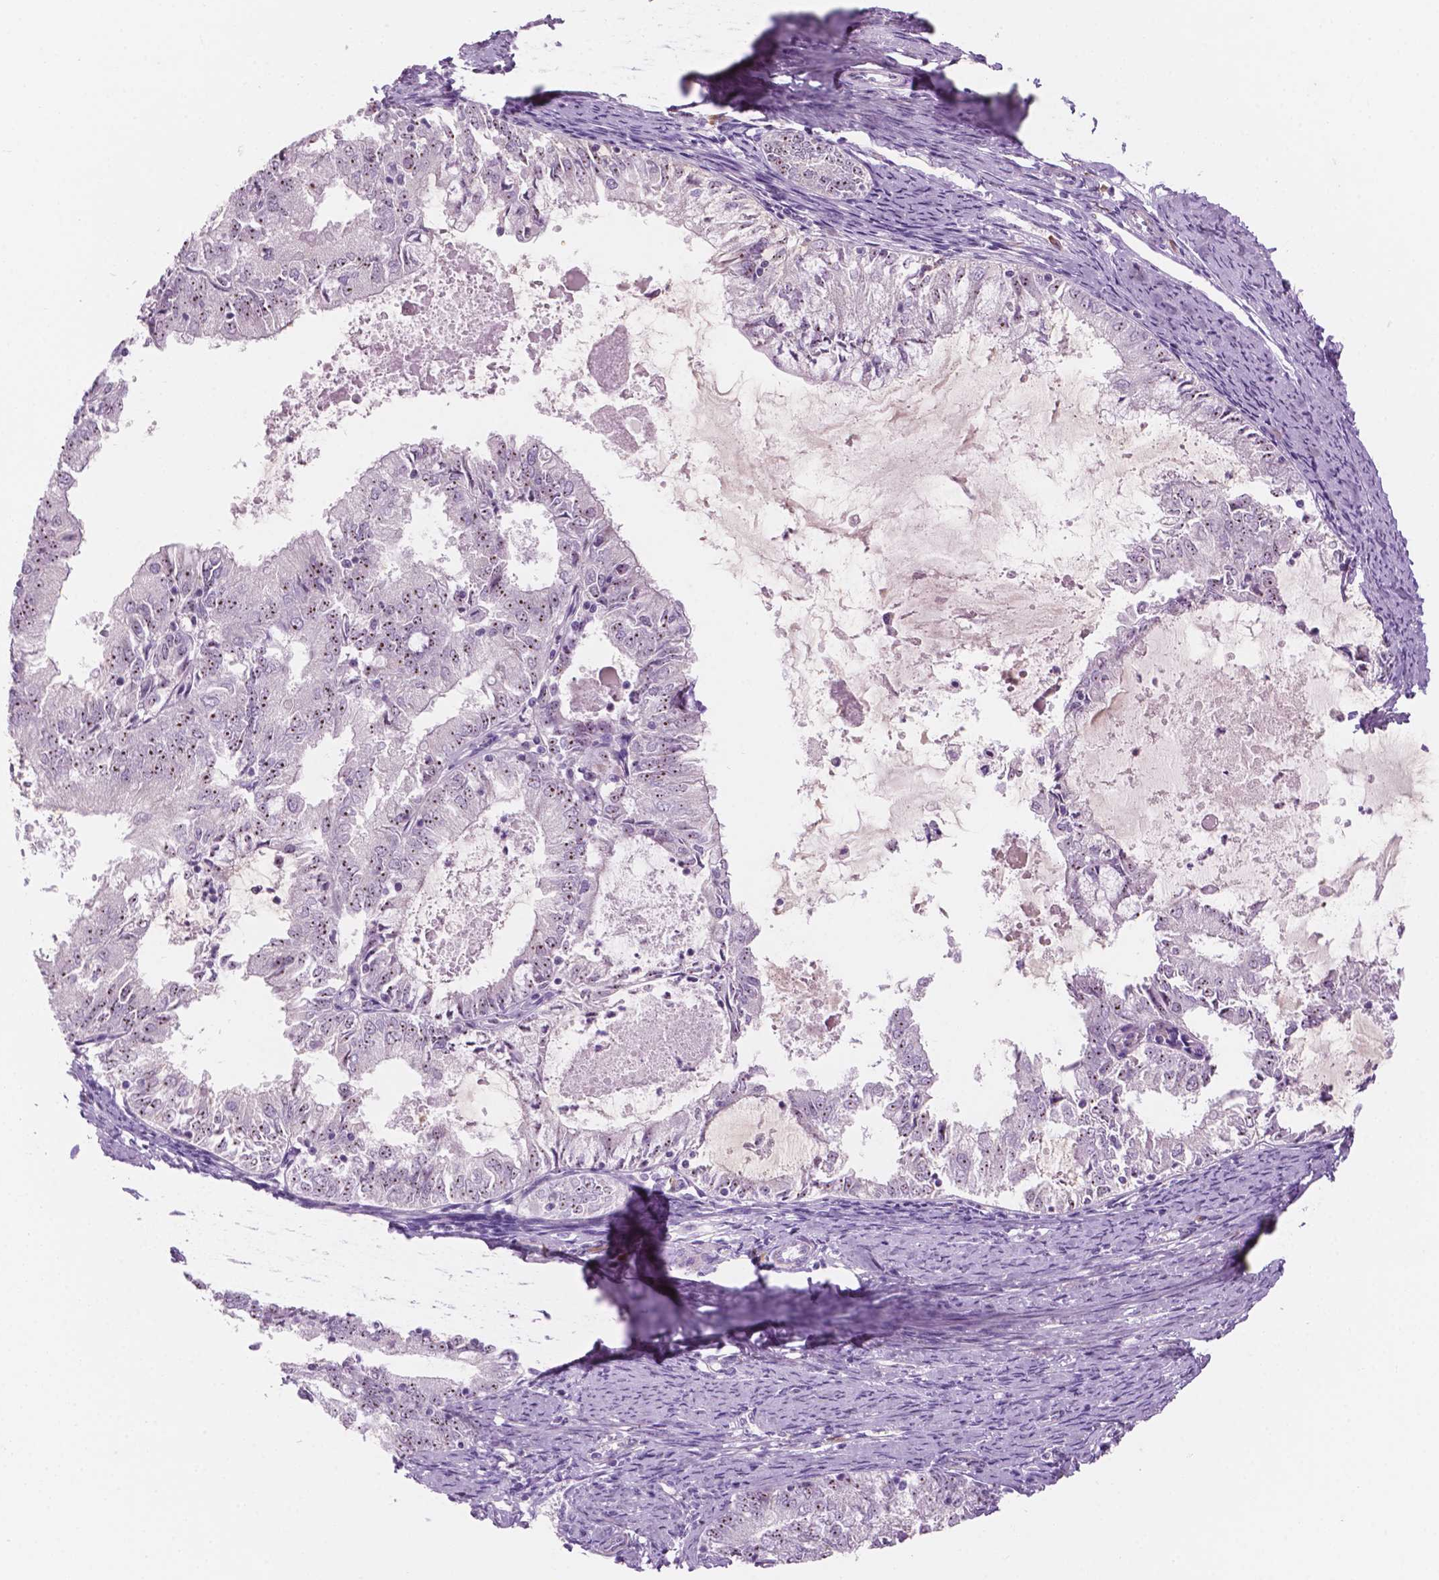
{"staining": {"intensity": "moderate", "quantity": "25%-75%", "location": "nuclear"}, "tissue": "endometrial cancer", "cell_type": "Tumor cells", "image_type": "cancer", "snomed": [{"axis": "morphology", "description": "Adenocarcinoma, NOS"}, {"axis": "topography", "description": "Endometrium"}], "caption": "This is an image of IHC staining of endometrial cancer (adenocarcinoma), which shows moderate expression in the nuclear of tumor cells.", "gene": "ZNF853", "patient": {"sex": "female", "age": 57}}